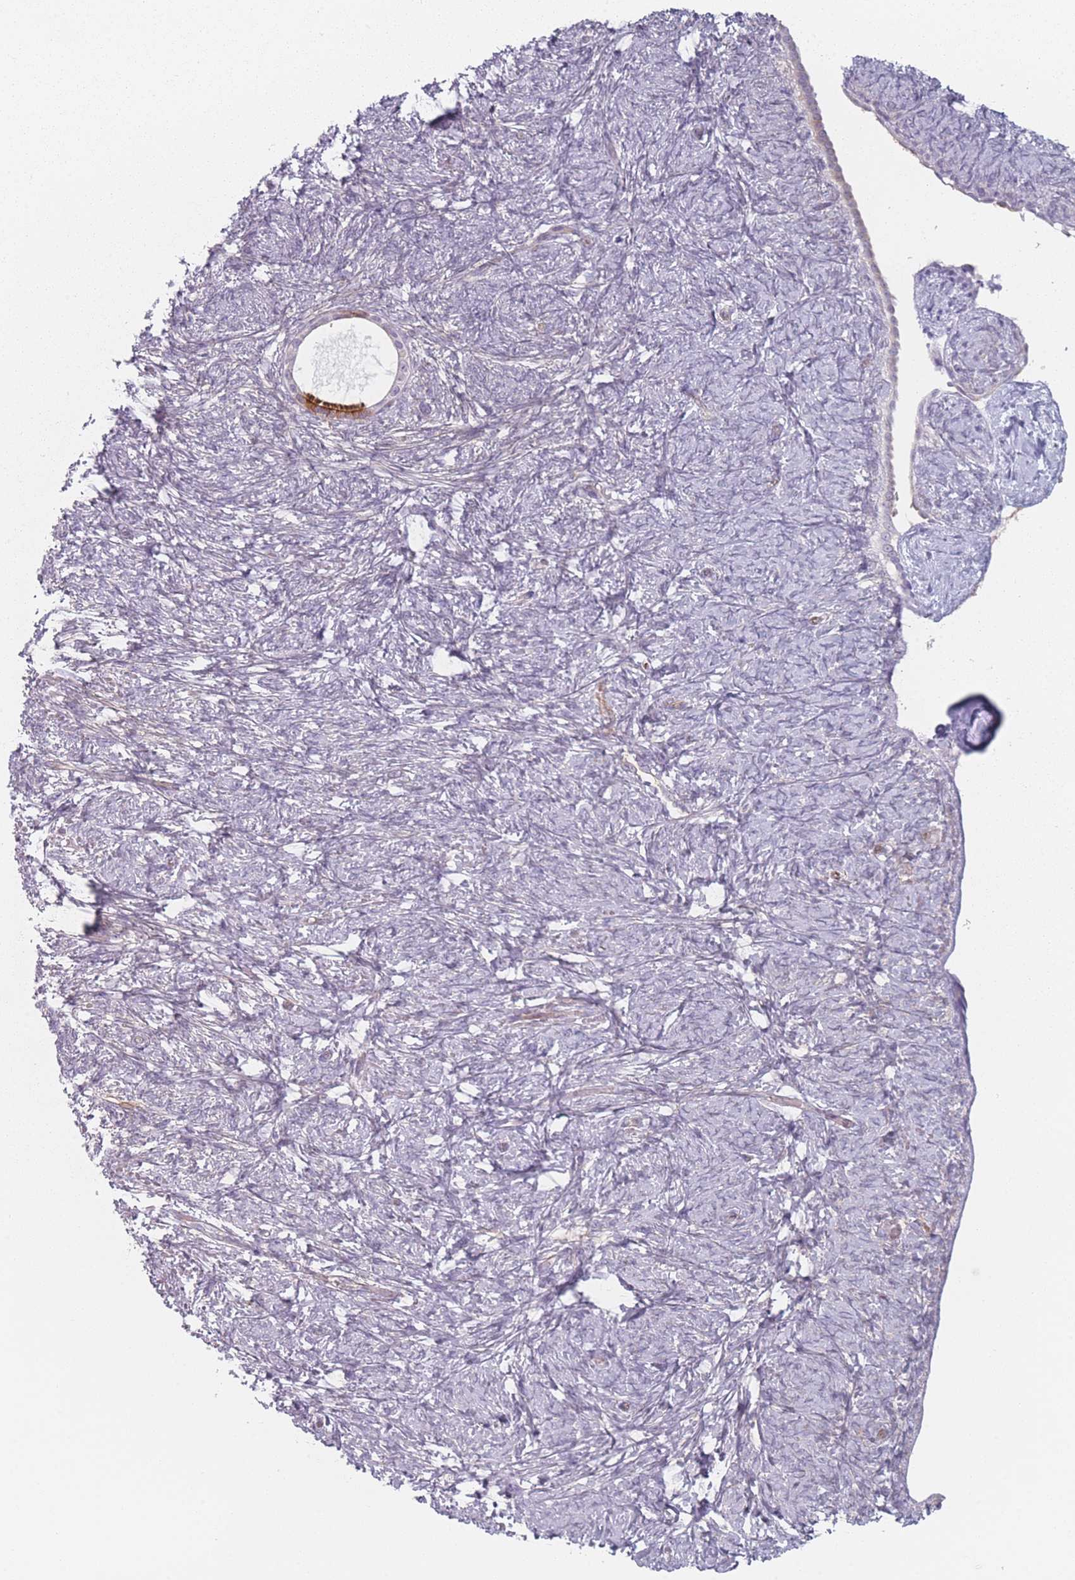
{"staining": {"intensity": "moderate", "quantity": "<25%", "location": "cytoplasmic/membranous"}, "tissue": "ovary", "cell_type": "Follicle cells", "image_type": "normal", "snomed": [{"axis": "morphology", "description": "Normal tissue, NOS"}, {"axis": "topography", "description": "Ovary"}], "caption": "Immunohistochemical staining of normal ovary shows moderate cytoplasmic/membranous protein expression in about <25% of follicle cells. (IHC, brightfield microscopy, high magnification).", "gene": "RNF4", "patient": {"sex": "female", "age": 41}}